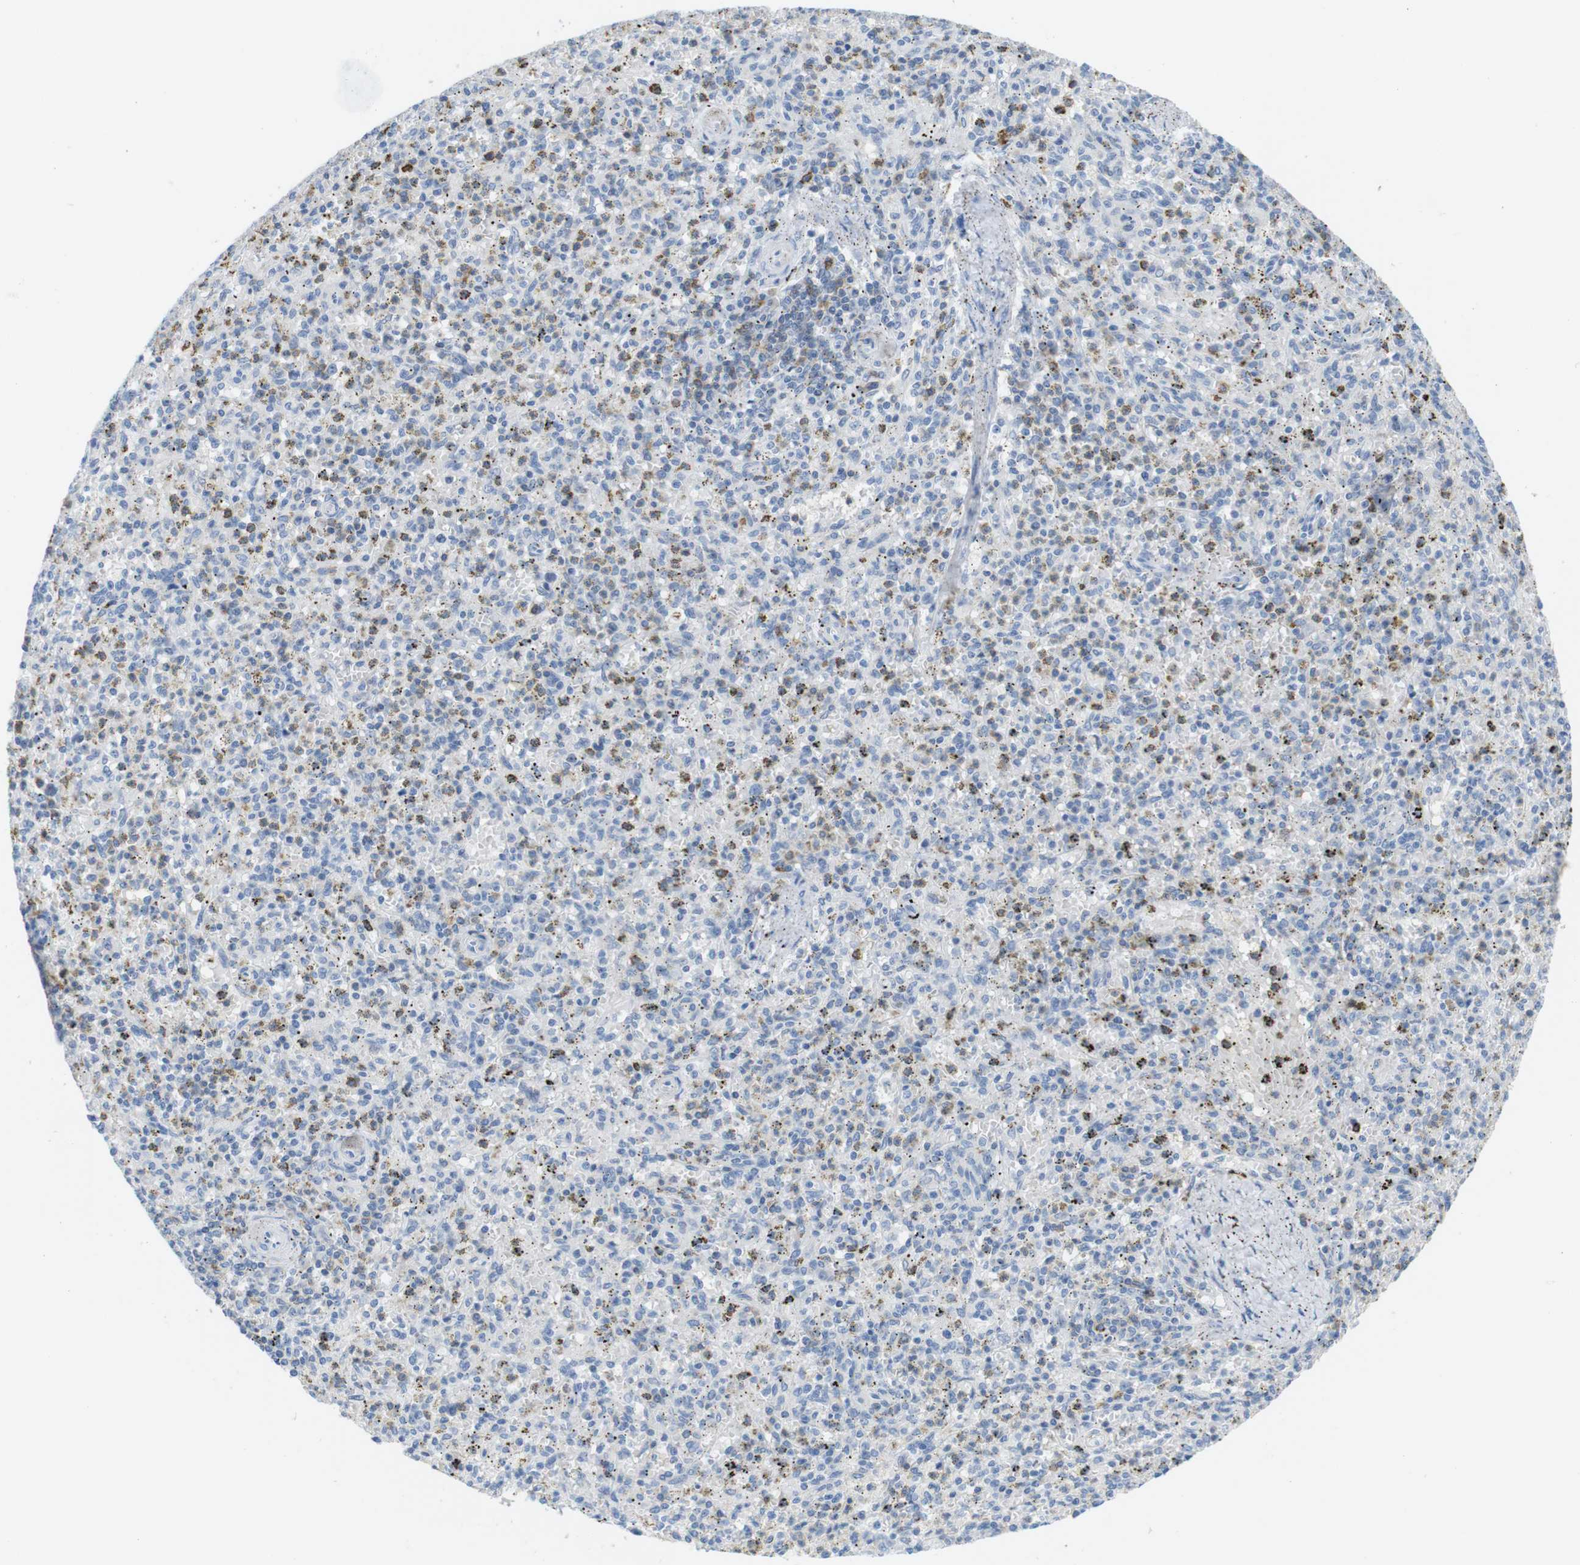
{"staining": {"intensity": "moderate", "quantity": "<25%", "location": "cytoplasmic/membranous"}, "tissue": "spleen", "cell_type": "Cells in red pulp", "image_type": "normal", "snomed": [{"axis": "morphology", "description": "Normal tissue, NOS"}, {"axis": "topography", "description": "Spleen"}], "caption": "Spleen stained with a brown dye displays moderate cytoplasmic/membranous positive staining in approximately <25% of cells in red pulp.", "gene": "CD5", "patient": {"sex": "male", "age": 72}}